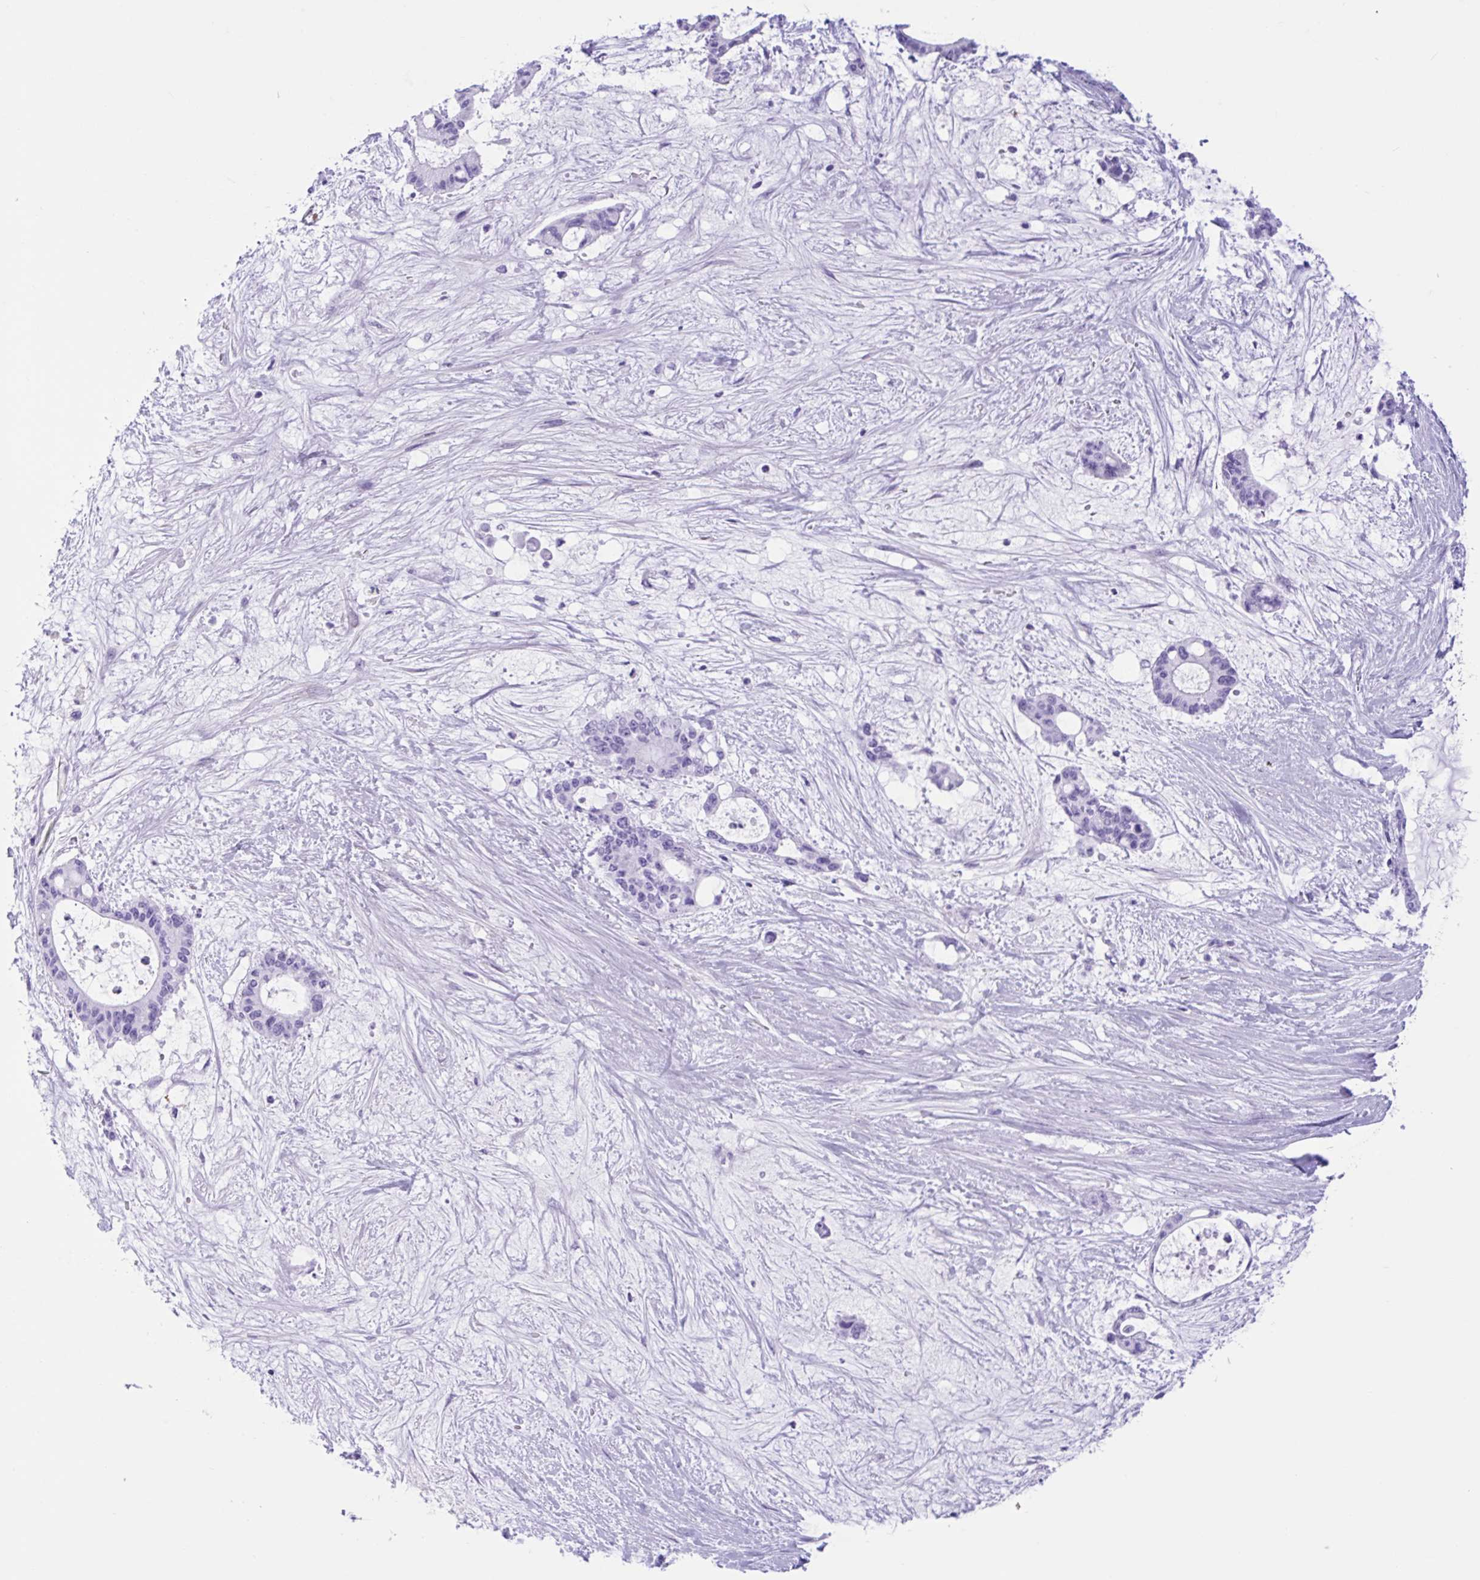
{"staining": {"intensity": "negative", "quantity": "none", "location": "none"}, "tissue": "liver cancer", "cell_type": "Tumor cells", "image_type": "cancer", "snomed": [{"axis": "morphology", "description": "Normal tissue, NOS"}, {"axis": "morphology", "description": "Cholangiocarcinoma"}, {"axis": "topography", "description": "Liver"}, {"axis": "topography", "description": "Peripheral nerve tissue"}], "caption": "The histopathology image demonstrates no significant positivity in tumor cells of liver cholangiocarcinoma. Nuclei are stained in blue.", "gene": "IAPP", "patient": {"sex": "female", "age": 73}}